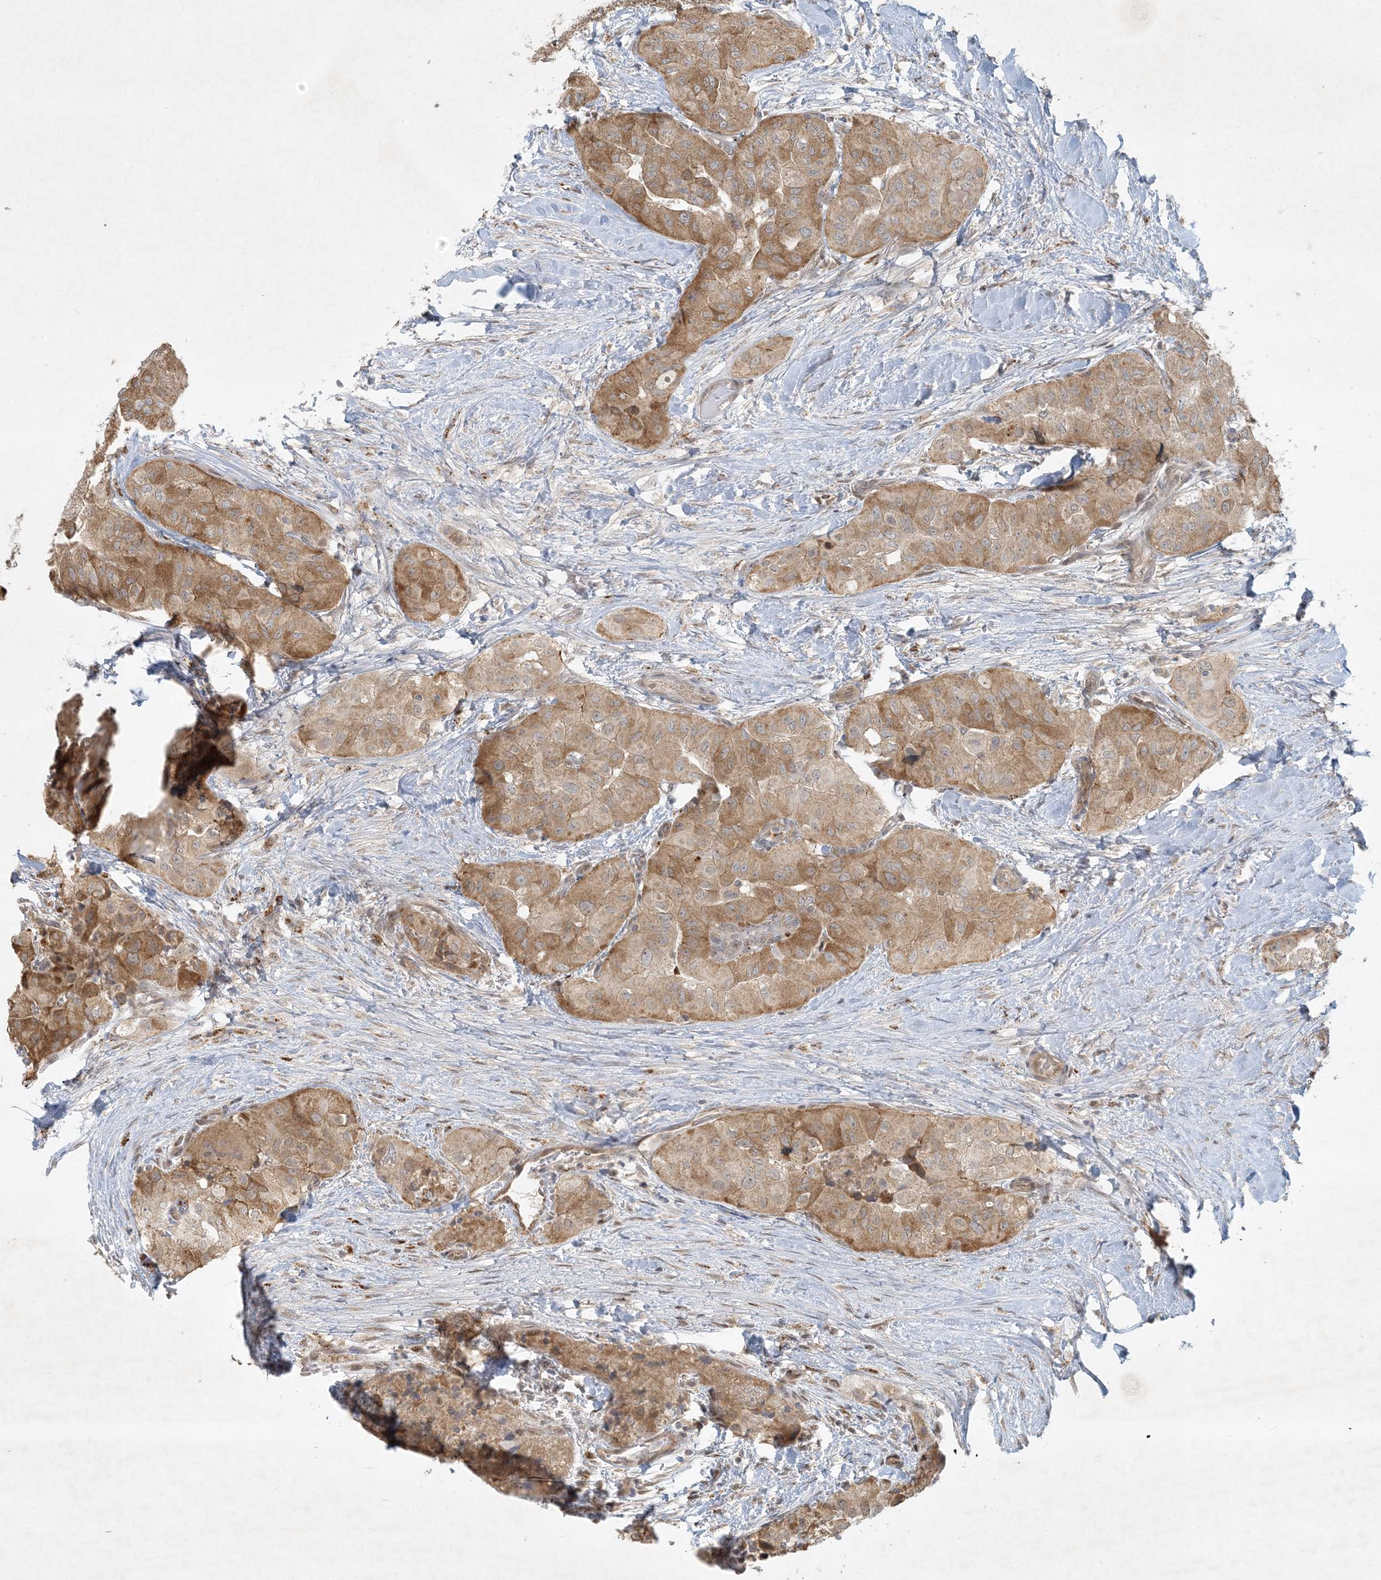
{"staining": {"intensity": "moderate", "quantity": ">75%", "location": "cytoplasmic/membranous"}, "tissue": "thyroid cancer", "cell_type": "Tumor cells", "image_type": "cancer", "snomed": [{"axis": "morphology", "description": "Papillary adenocarcinoma, NOS"}, {"axis": "topography", "description": "Thyroid gland"}], "caption": "Human thyroid cancer stained with a protein marker reveals moderate staining in tumor cells.", "gene": "BCORL1", "patient": {"sex": "female", "age": 59}}